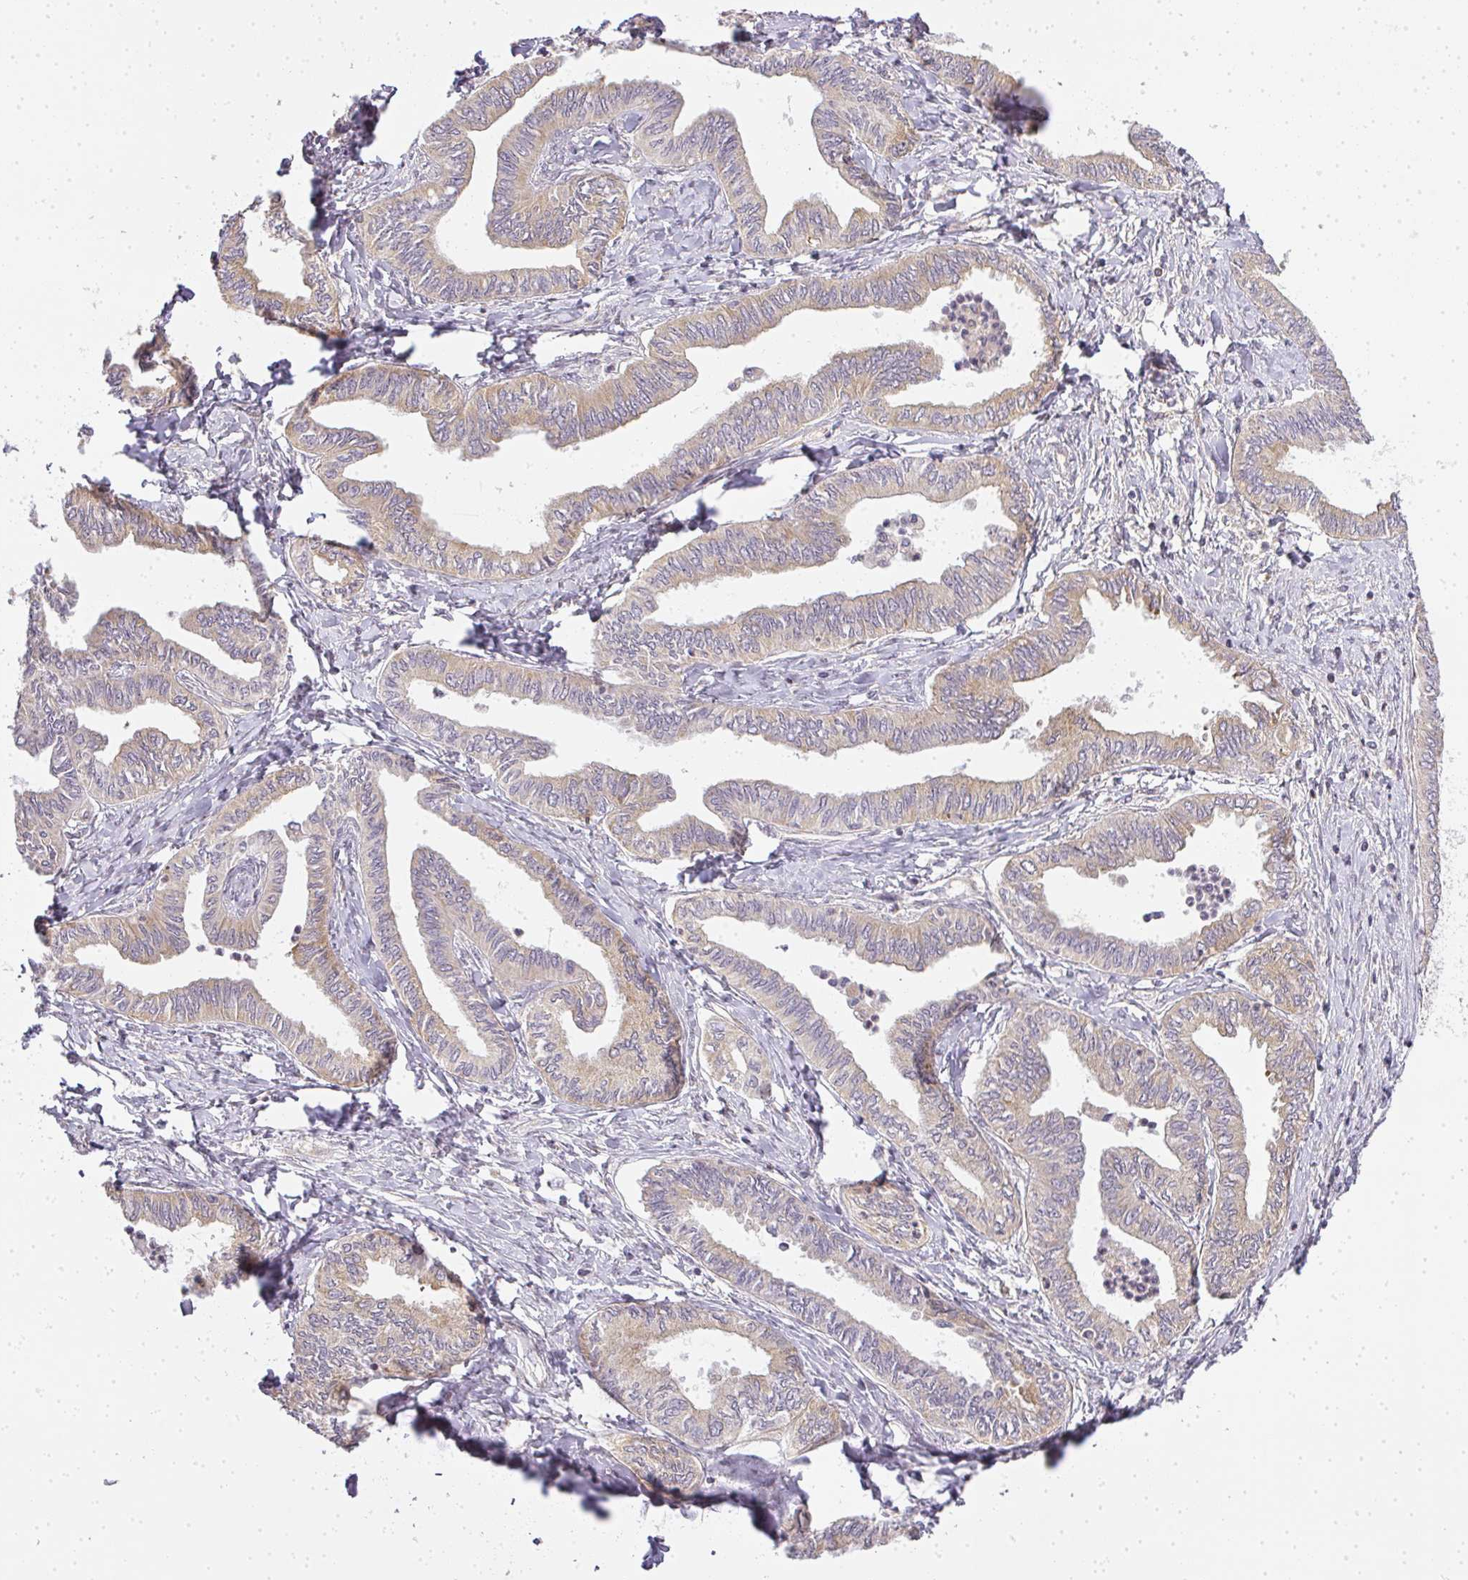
{"staining": {"intensity": "weak", "quantity": "<25%", "location": "cytoplasmic/membranous"}, "tissue": "ovarian cancer", "cell_type": "Tumor cells", "image_type": "cancer", "snomed": [{"axis": "morphology", "description": "Carcinoma, endometroid"}, {"axis": "topography", "description": "Ovary"}], "caption": "Photomicrograph shows no protein expression in tumor cells of ovarian cancer (endometroid carcinoma) tissue.", "gene": "MED19", "patient": {"sex": "female", "age": 70}}